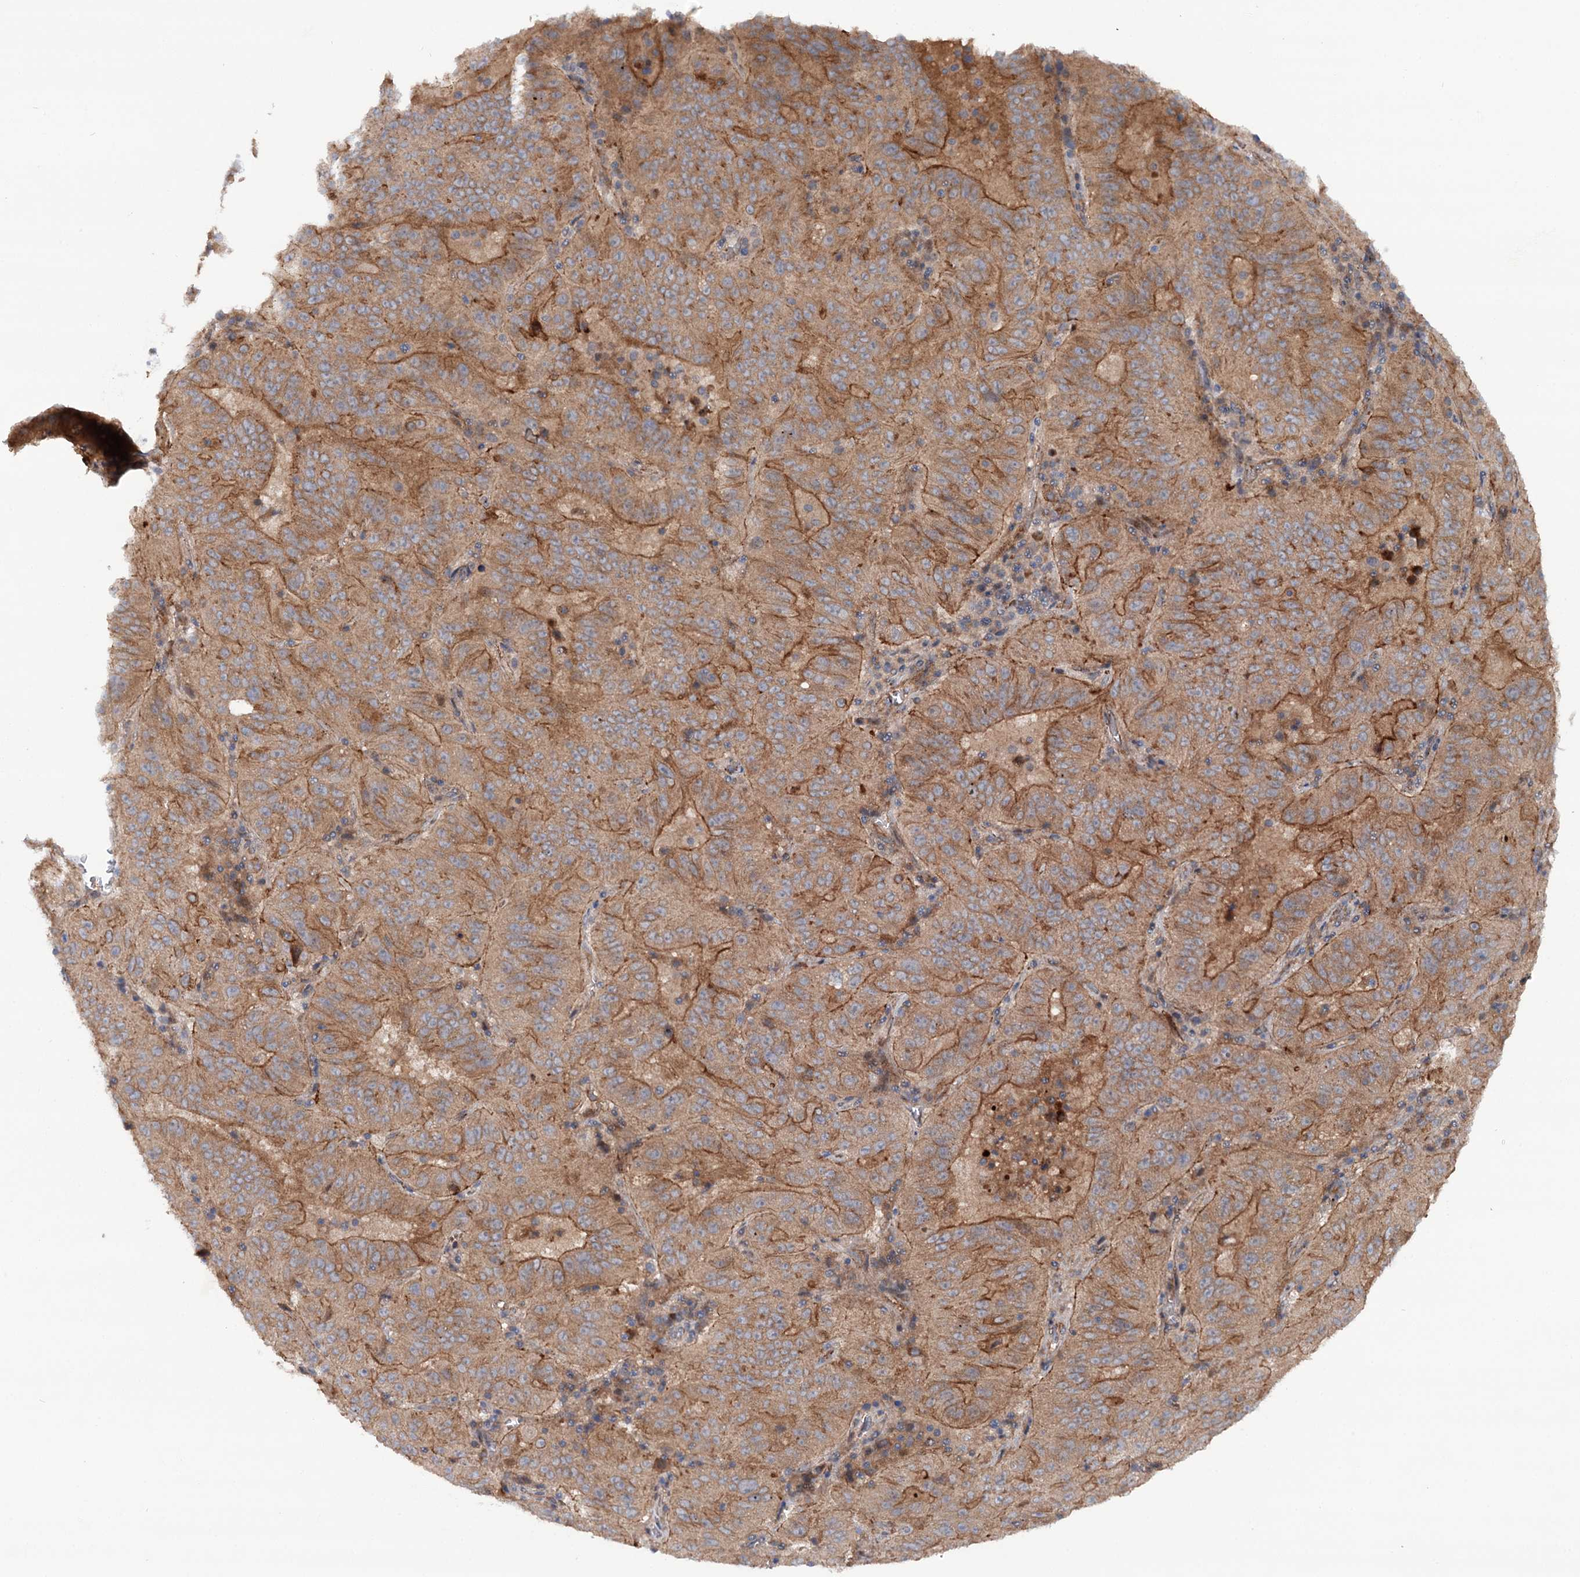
{"staining": {"intensity": "moderate", "quantity": ">75%", "location": "cytoplasmic/membranous"}, "tissue": "pancreatic cancer", "cell_type": "Tumor cells", "image_type": "cancer", "snomed": [{"axis": "morphology", "description": "Adenocarcinoma, NOS"}, {"axis": "topography", "description": "Pancreas"}], "caption": "Tumor cells exhibit moderate cytoplasmic/membranous positivity in about >75% of cells in adenocarcinoma (pancreatic).", "gene": "ADGRG4", "patient": {"sex": "male", "age": 63}}